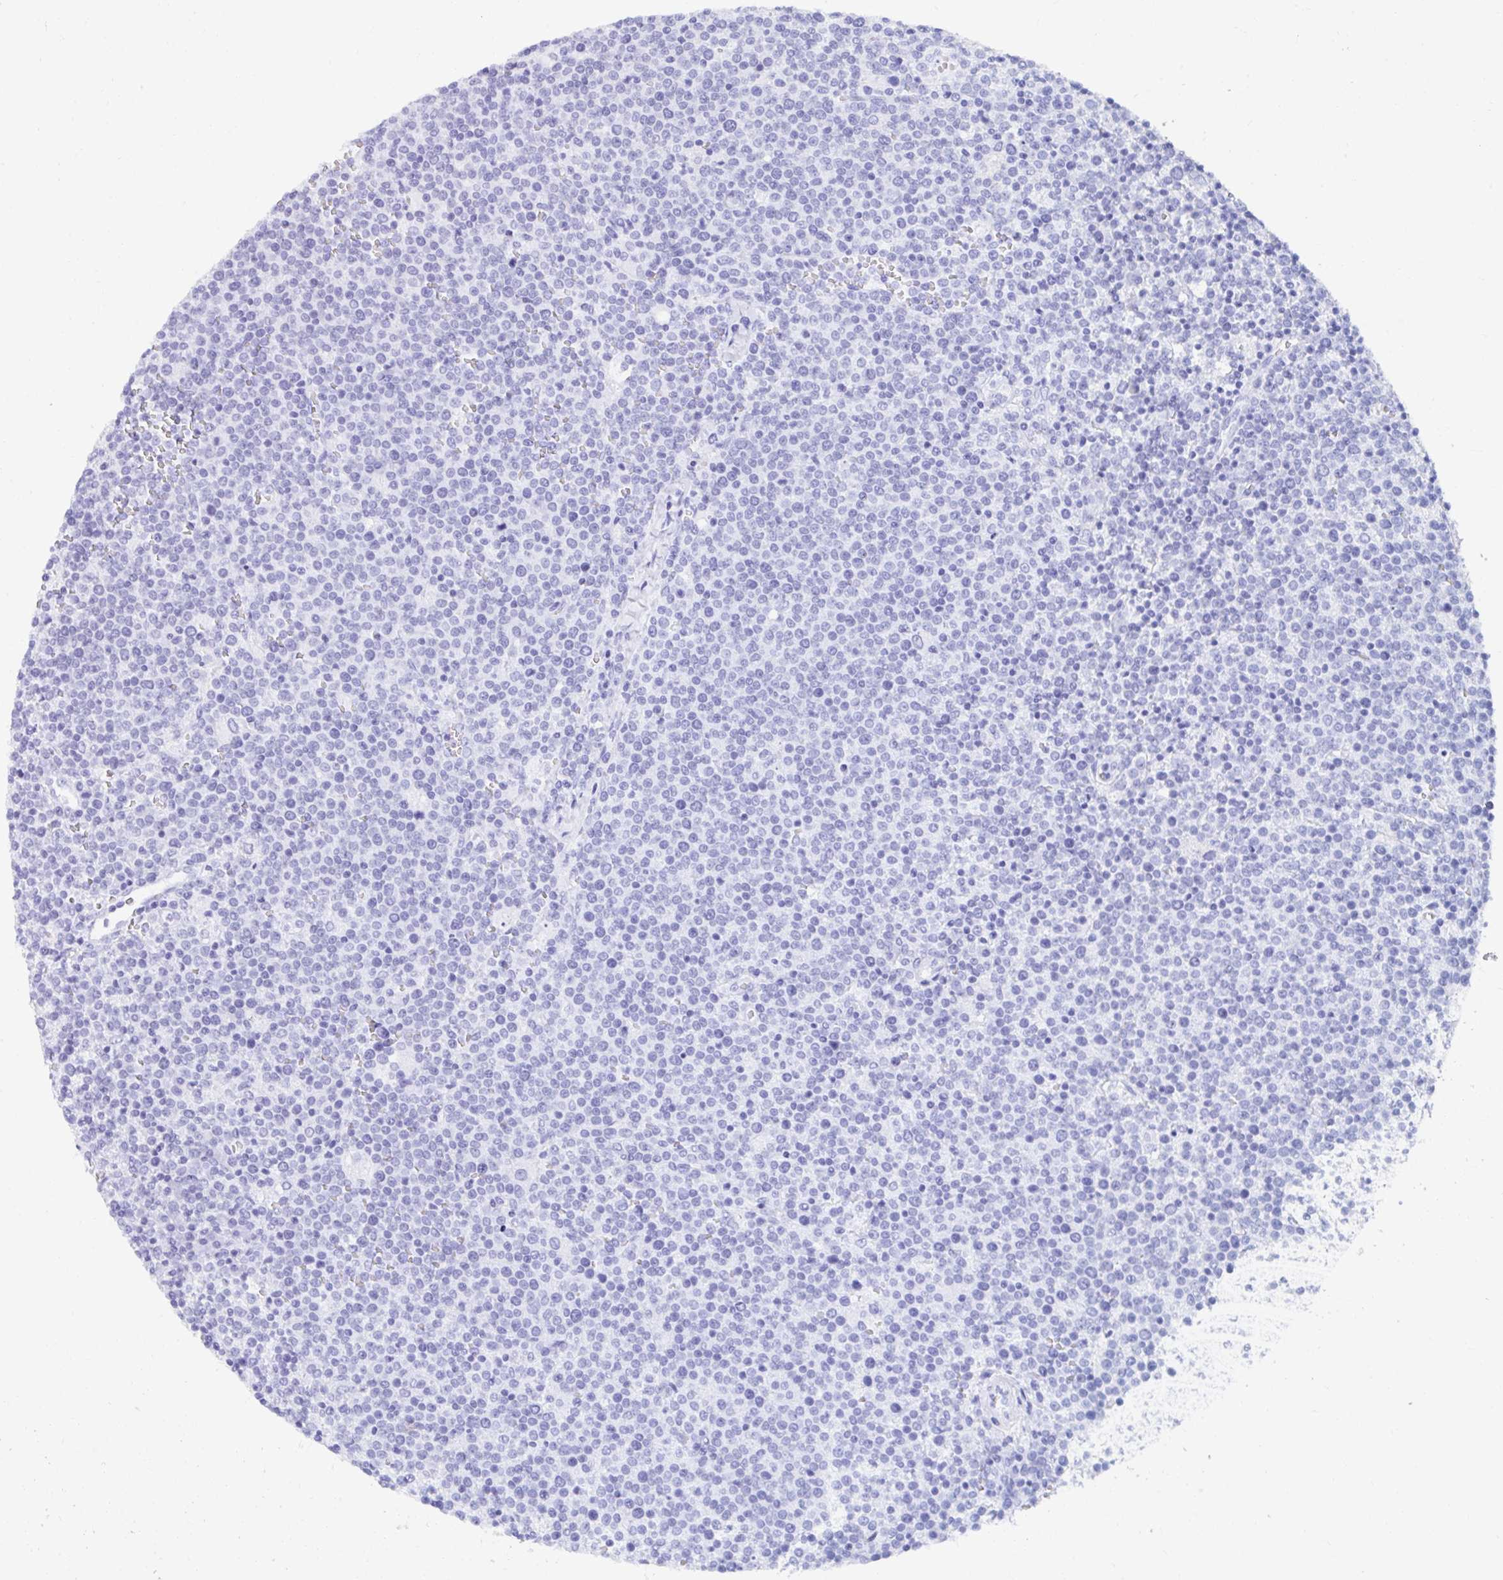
{"staining": {"intensity": "negative", "quantity": "none", "location": "none"}, "tissue": "lymphoma", "cell_type": "Tumor cells", "image_type": "cancer", "snomed": [{"axis": "morphology", "description": "Malignant lymphoma, non-Hodgkin's type, High grade"}, {"axis": "topography", "description": "Lymph node"}], "caption": "Protein analysis of lymphoma displays no significant staining in tumor cells.", "gene": "PC", "patient": {"sex": "male", "age": 61}}